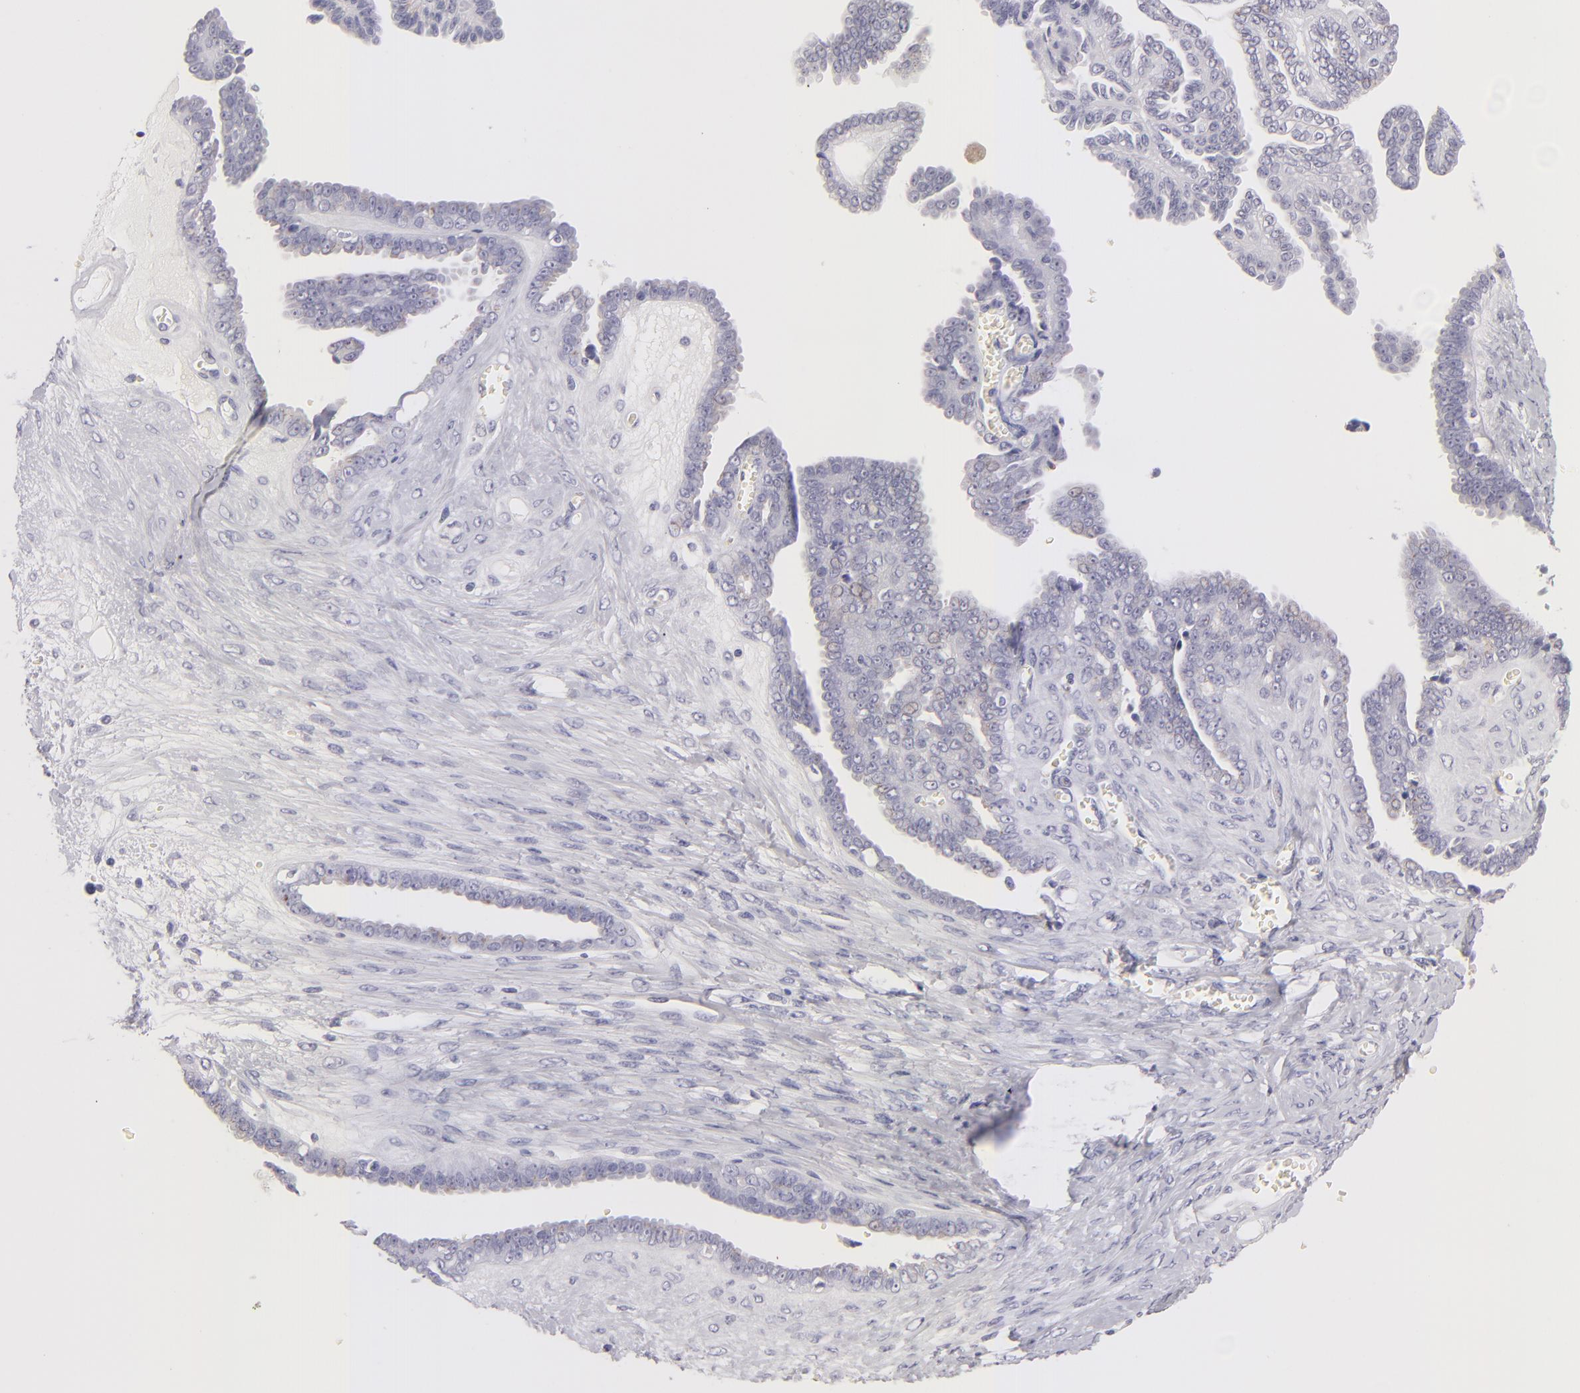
{"staining": {"intensity": "negative", "quantity": "none", "location": "none"}, "tissue": "ovarian cancer", "cell_type": "Tumor cells", "image_type": "cancer", "snomed": [{"axis": "morphology", "description": "Cystadenocarcinoma, serous, NOS"}, {"axis": "topography", "description": "Ovary"}], "caption": "Tumor cells are negative for protein expression in human ovarian cancer (serous cystadenocarcinoma).", "gene": "TNNC1", "patient": {"sex": "female", "age": 71}}